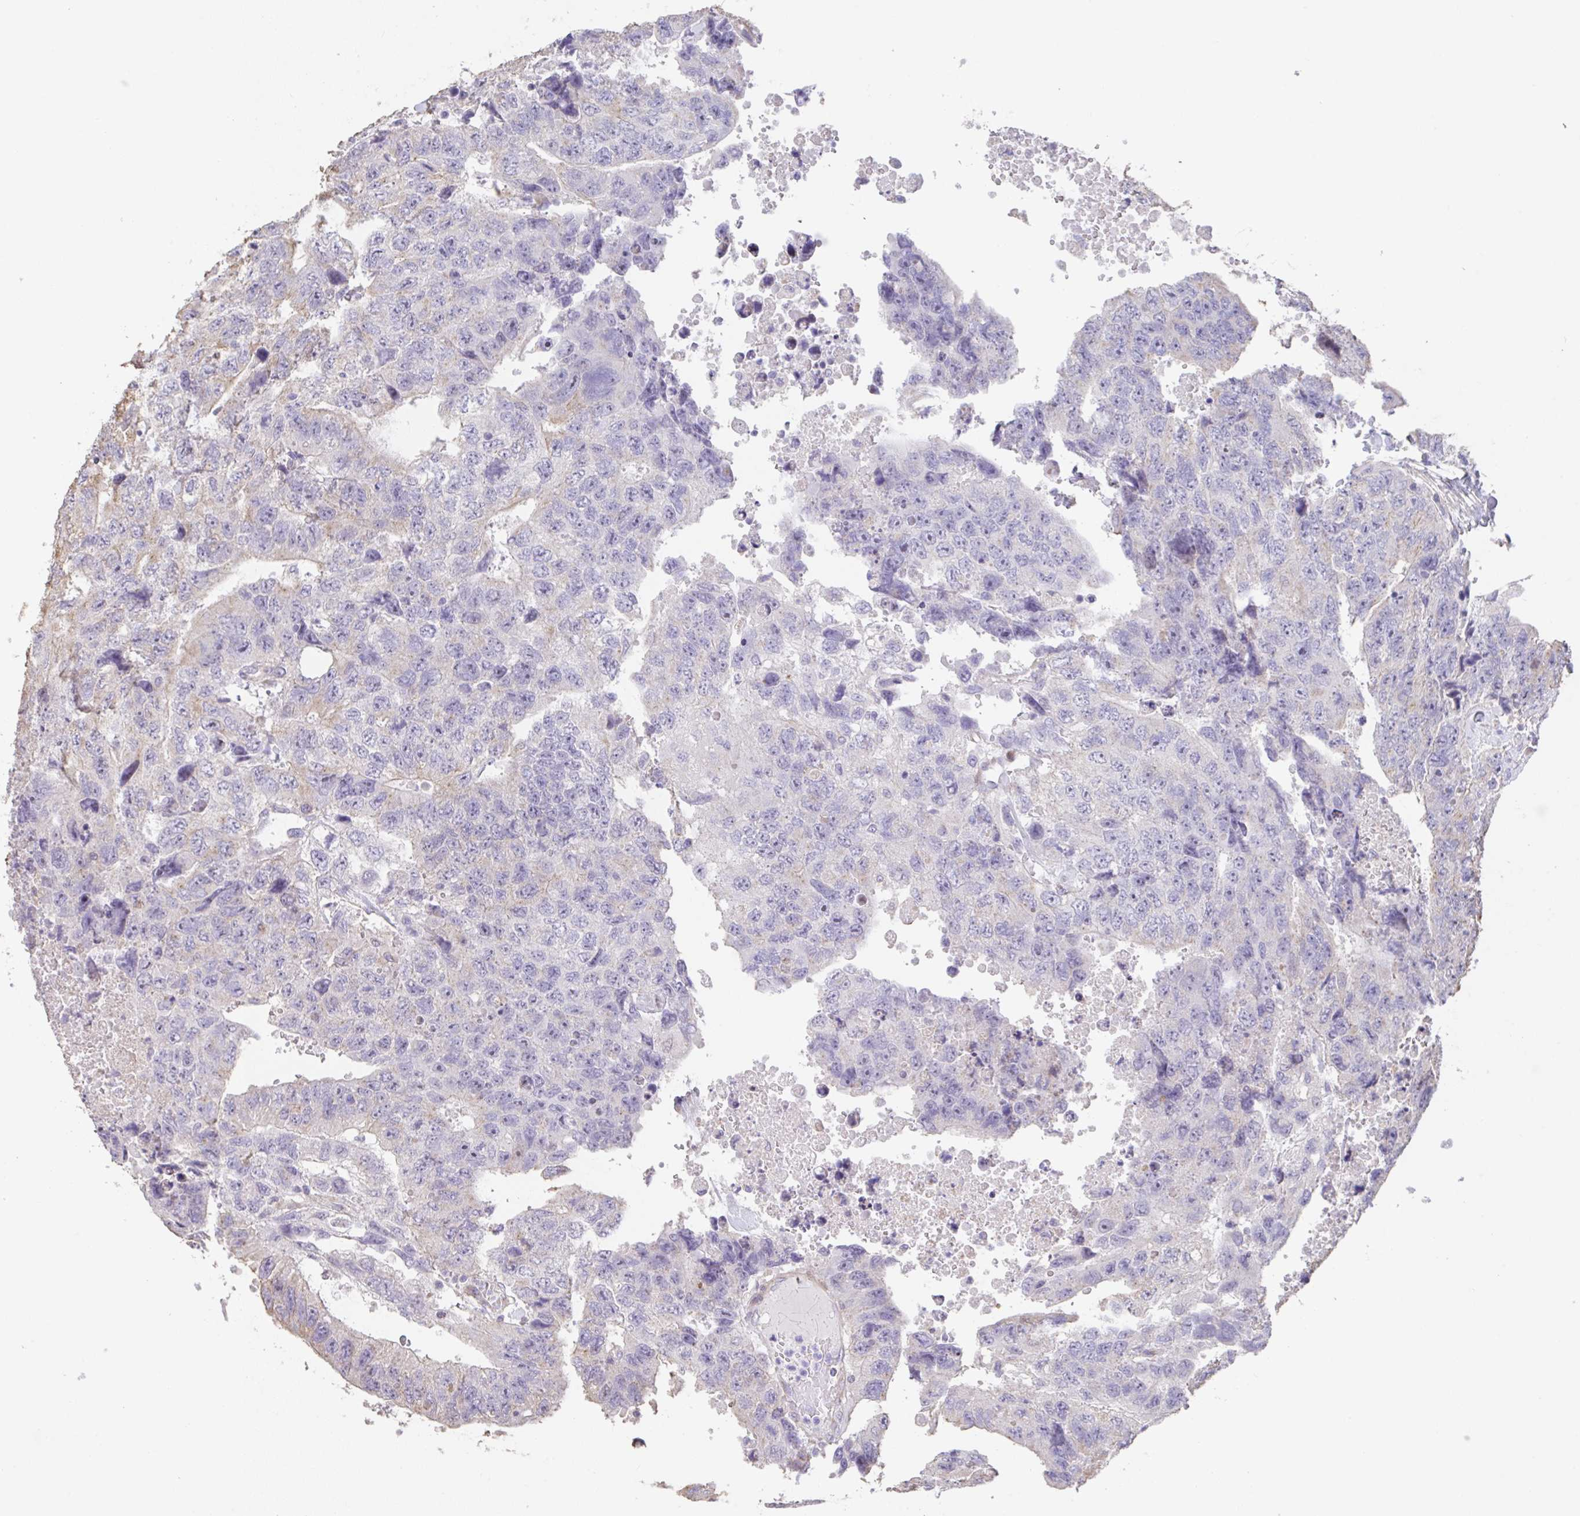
{"staining": {"intensity": "negative", "quantity": "none", "location": "none"}, "tissue": "testis cancer", "cell_type": "Tumor cells", "image_type": "cancer", "snomed": [{"axis": "morphology", "description": "Carcinoma, Embryonal, NOS"}, {"axis": "topography", "description": "Testis"}], "caption": "The micrograph demonstrates no significant staining in tumor cells of testis cancer (embryonal carcinoma). (Stains: DAB immunohistochemistry with hematoxylin counter stain, Microscopy: brightfield microscopy at high magnification).", "gene": "RUNDC3B", "patient": {"sex": "male", "age": 24}}